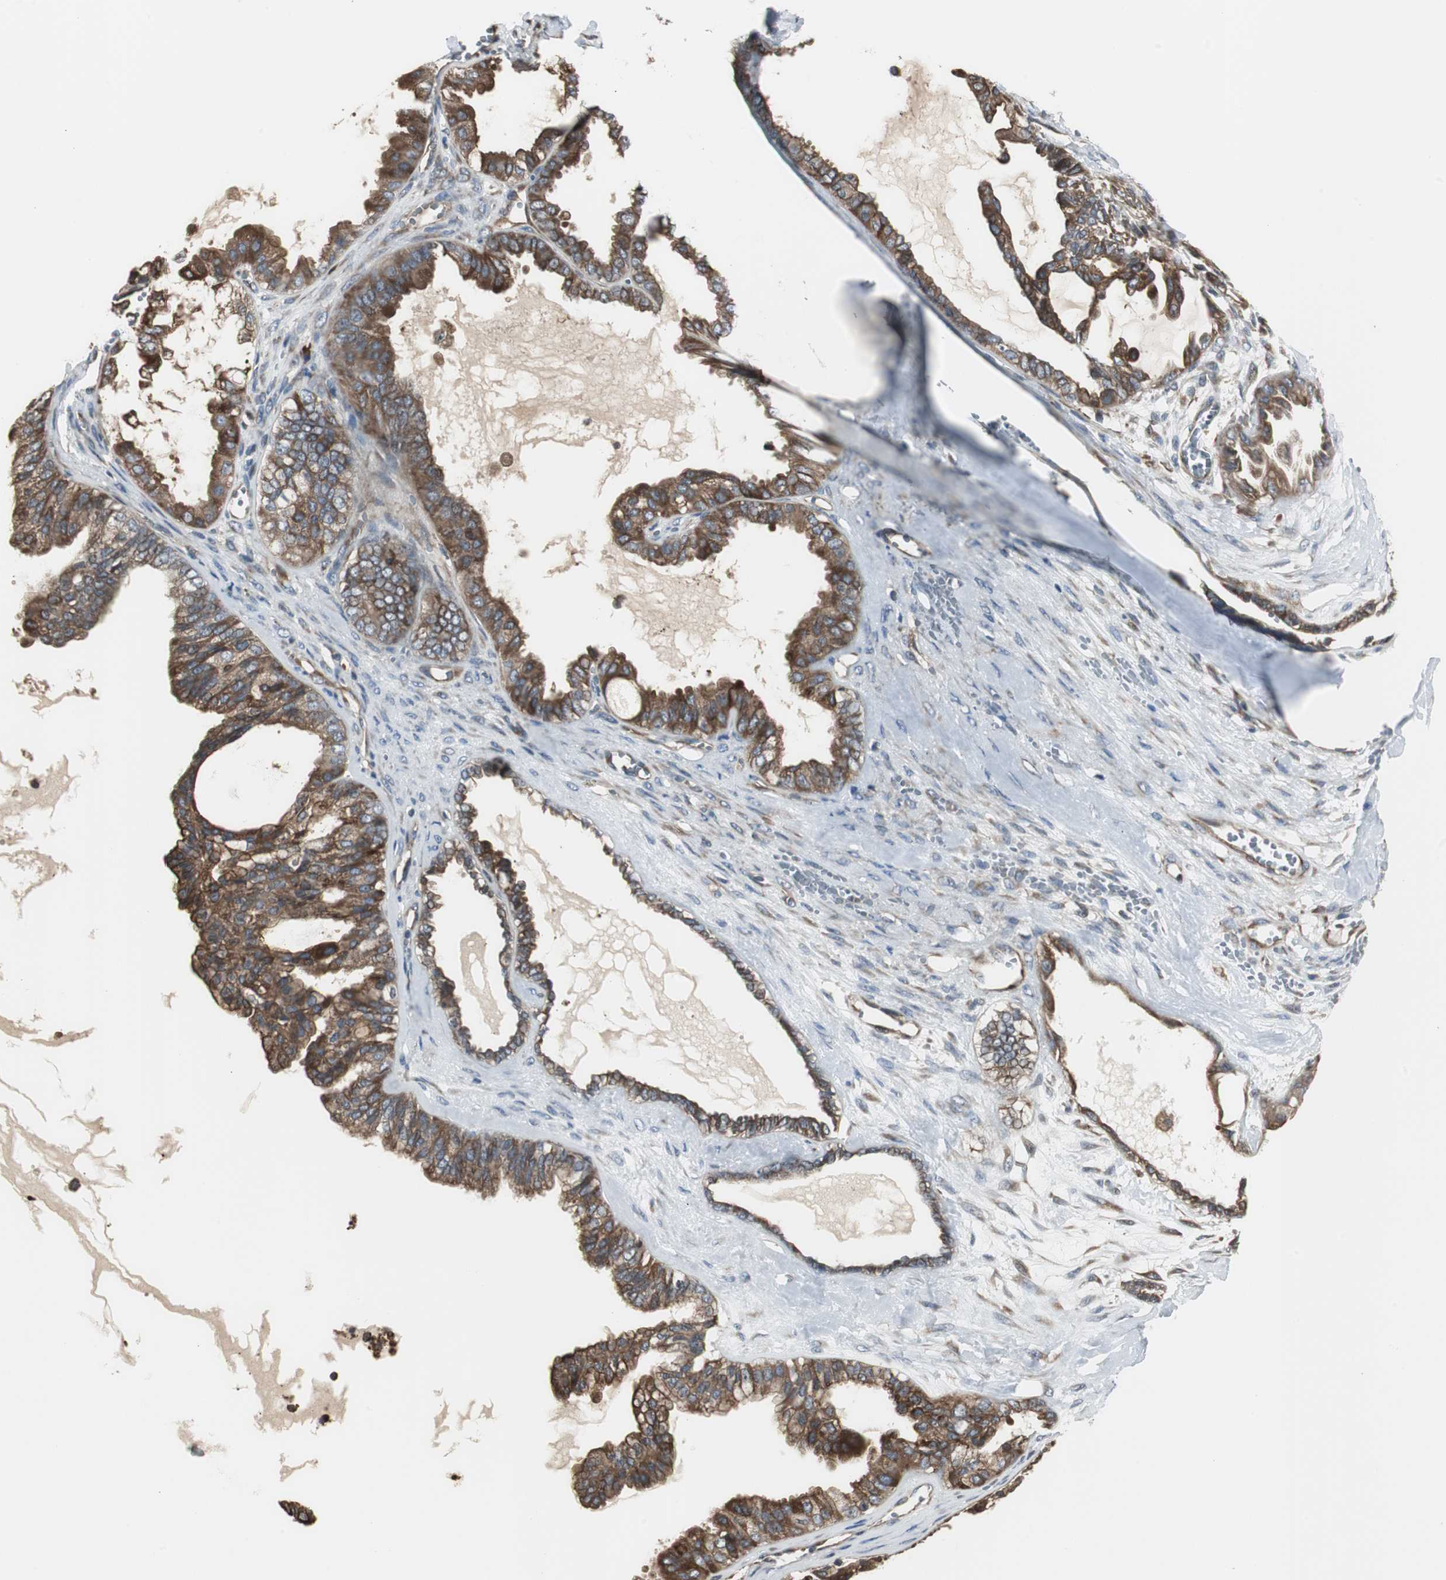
{"staining": {"intensity": "moderate", "quantity": ">75%", "location": "cytoplasmic/membranous"}, "tissue": "ovarian cancer", "cell_type": "Tumor cells", "image_type": "cancer", "snomed": [{"axis": "morphology", "description": "Carcinoma, NOS"}, {"axis": "morphology", "description": "Carcinoma, endometroid"}, {"axis": "topography", "description": "Ovary"}], "caption": "Approximately >75% of tumor cells in endometroid carcinoma (ovarian) display moderate cytoplasmic/membranous protein staining as visualized by brown immunohistochemical staining.", "gene": "CHP1", "patient": {"sex": "female", "age": 50}}